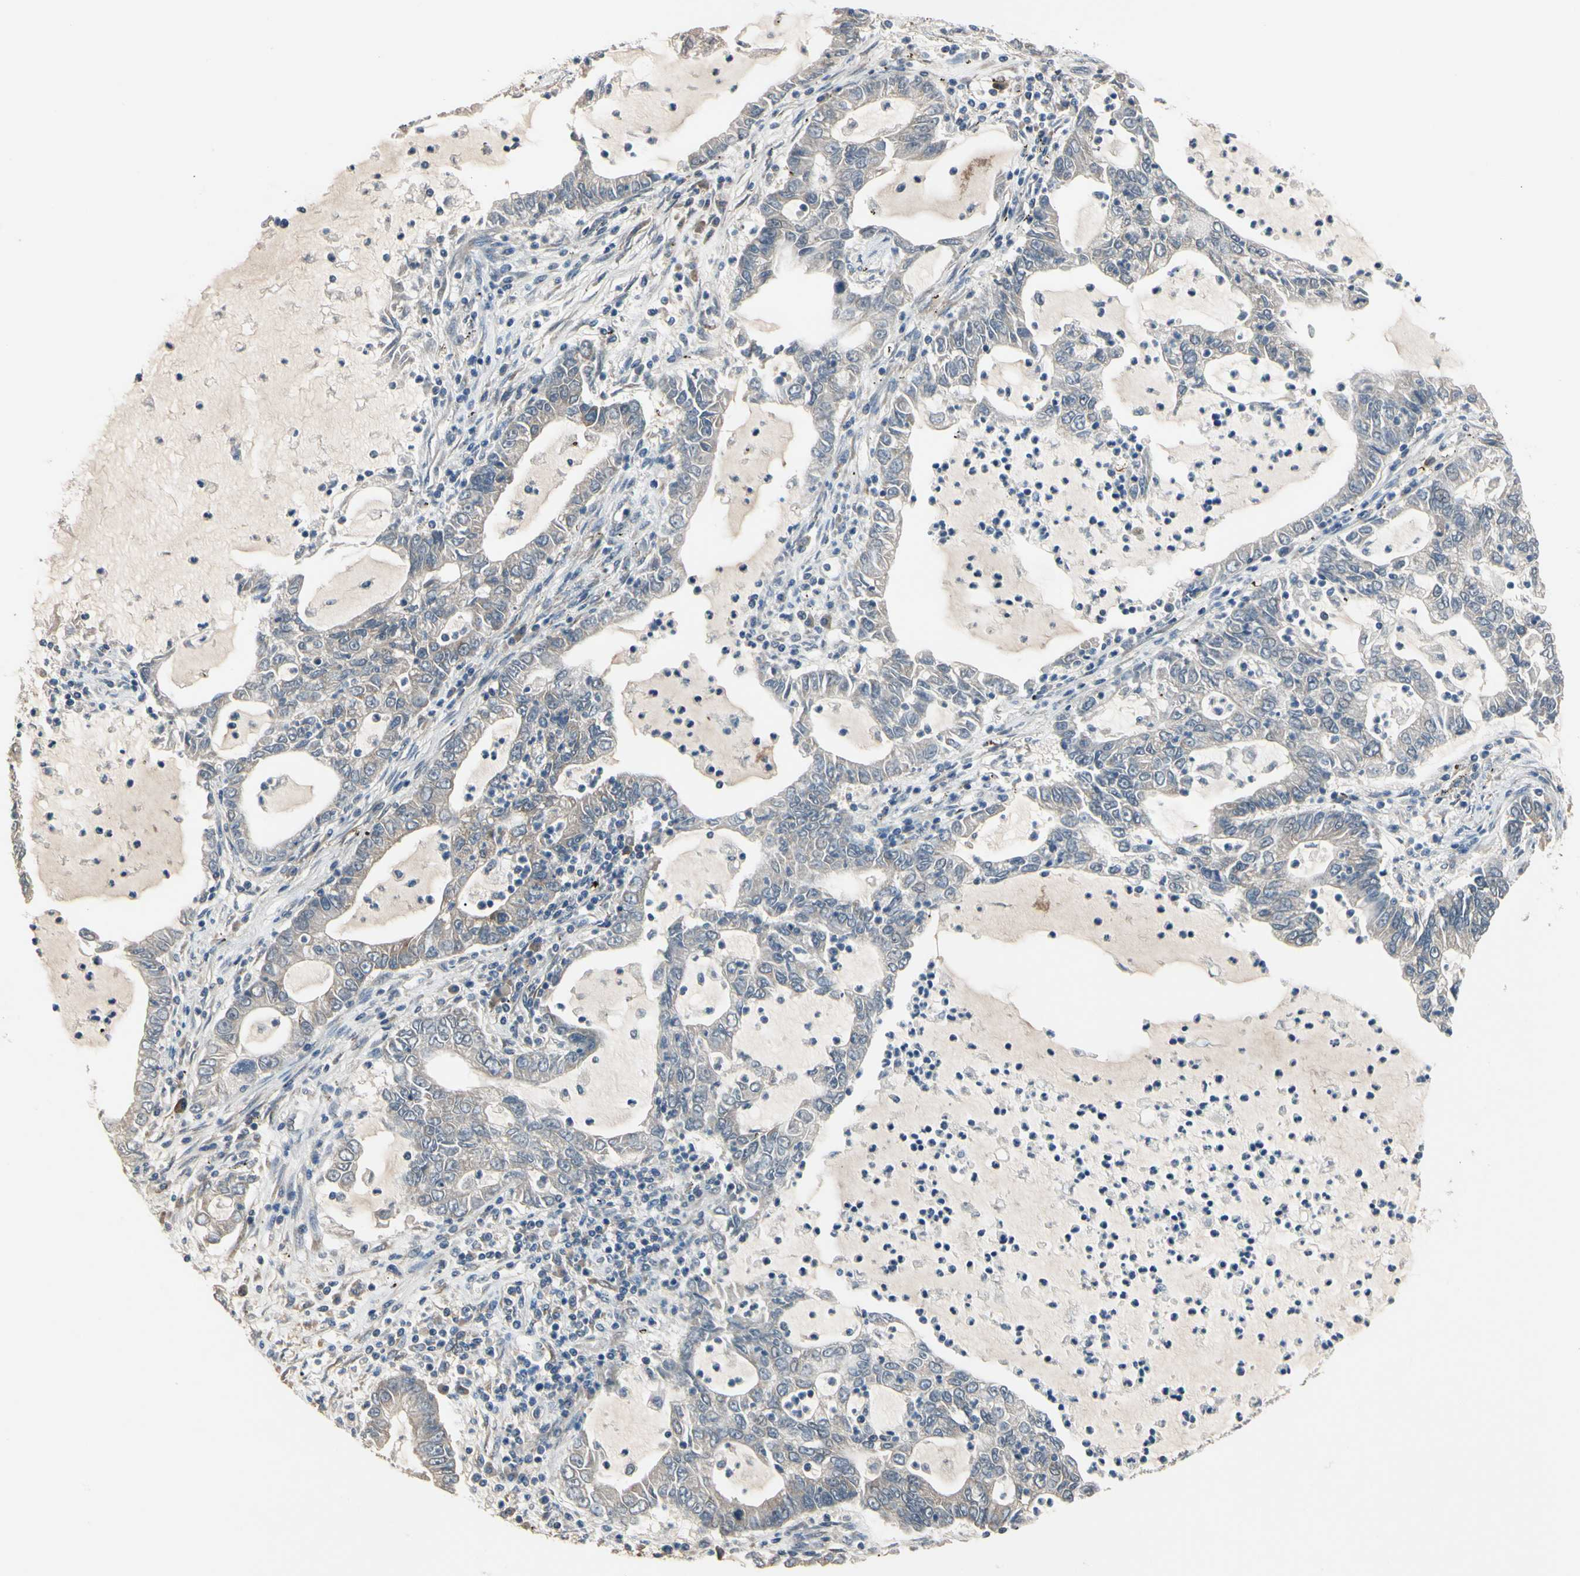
{"staining": {"intensity": "negative", "quantity": "none", "location": "none"}, "tissue": "lung cancer", "cell_type": "Tumor cells", "image_type": "cancer", "snomed": [{"axis": "morphology", "description": "Adenocarcinoma, NOS"}, {"axis": "topography", "description": "Lung"}], "caption": "The micrograph displays no significant positivity in tumor cells of lung adenocarcinoma.", "gene": "CGREF1", "patient": {"sex": "female", "age": 51}}